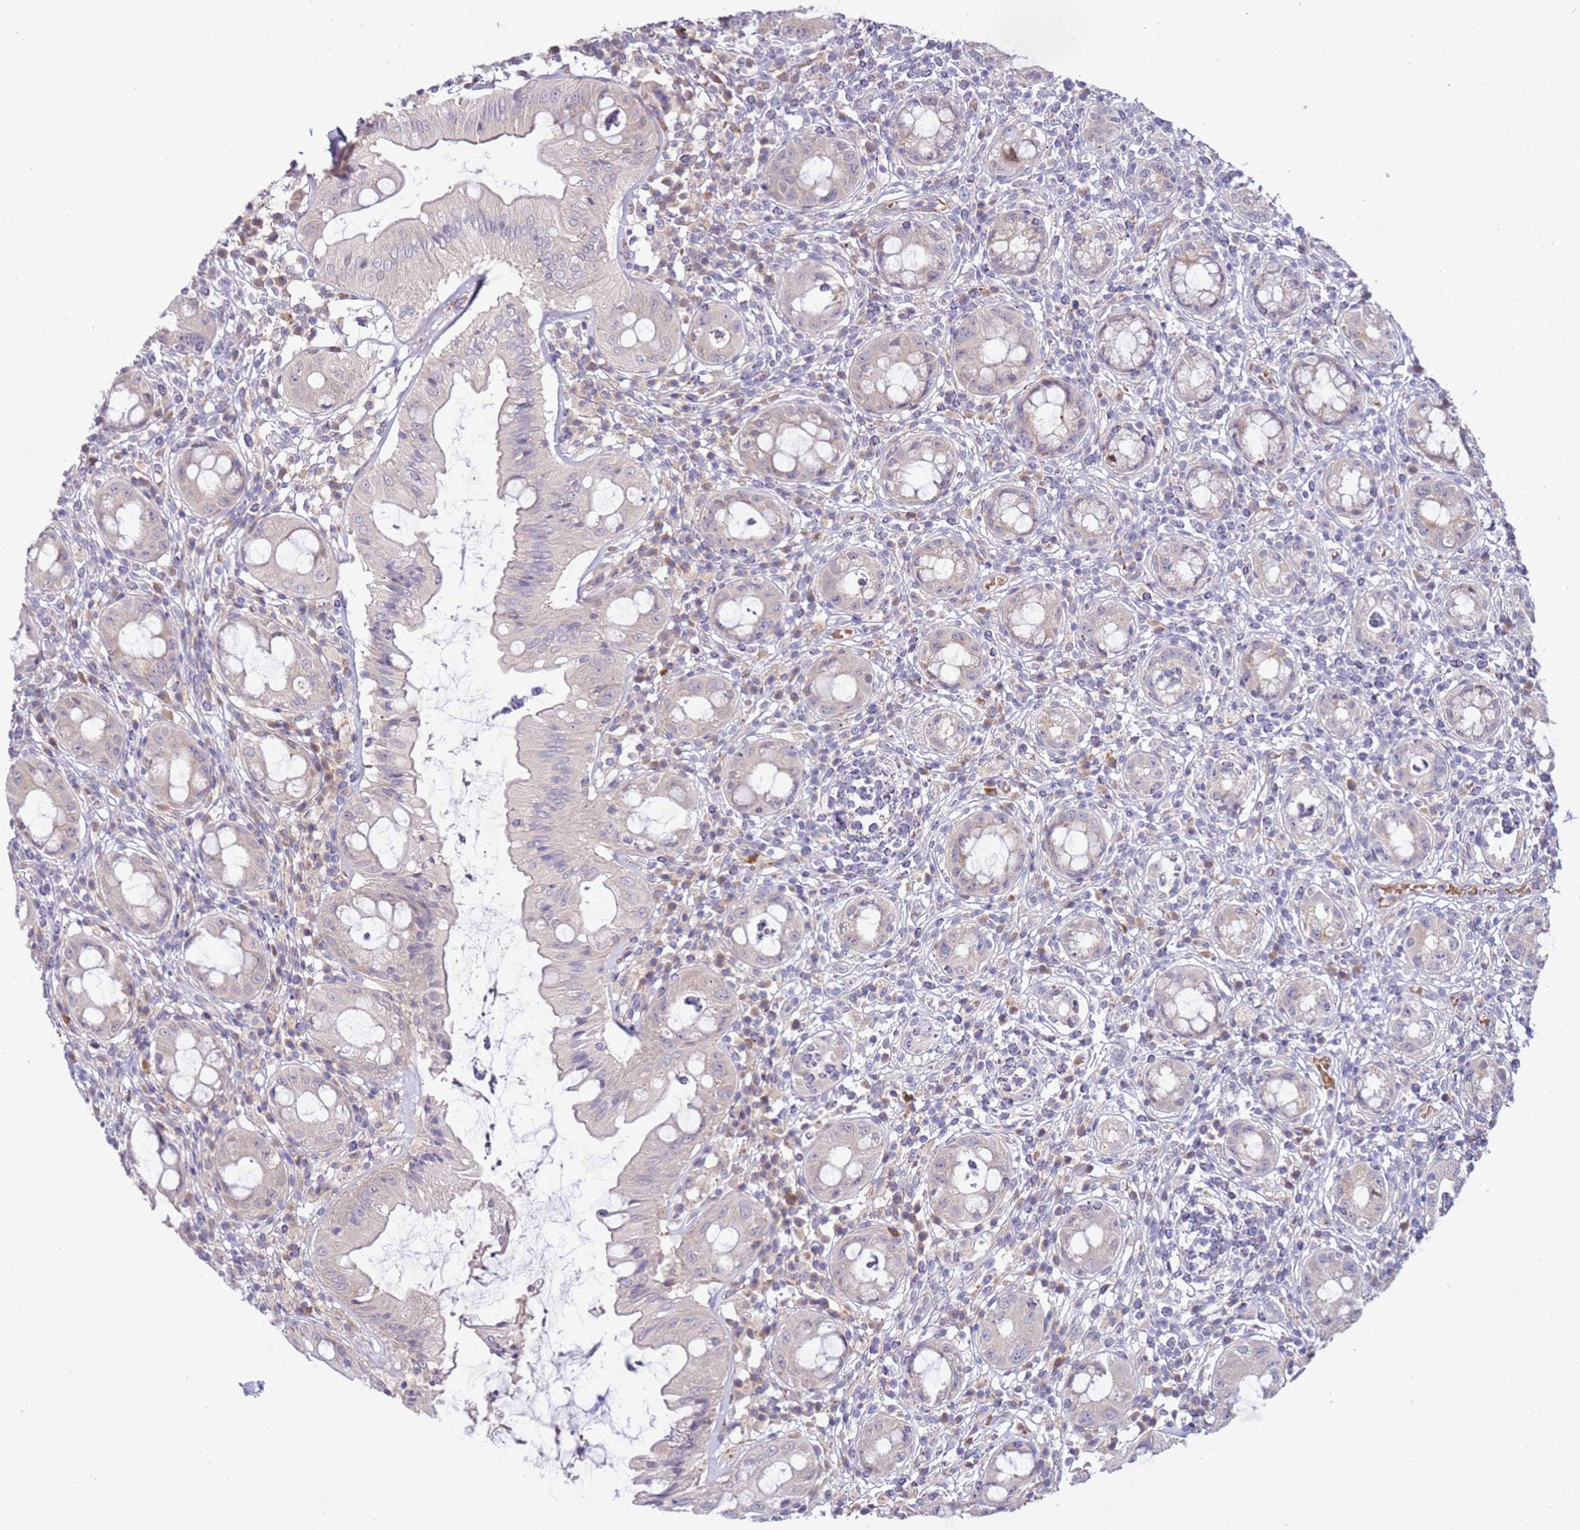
{"staining": {"intensity": "moderate", "quantity": "<25%", "location": "cytoplasmic/membranous"}, "tissue": "rectum", "cell_type": "Glandular cells", "image_type": "normal", "snomed": [{"axis": "morphology", "description": "Normal tissue, NOS"}, {"axis": "topography", "description": "Rectum"}], "caption": "Benign rectum was stained to show a protein in brown. There is low levels of moderate cytoplasmic/membranous expression in approximately <25% of glandular cells. (Brightfield microscopy of DAB IHC at high magnification).", "gene": "NMUR2", "patient": {"sex": "female", "age": 57}}